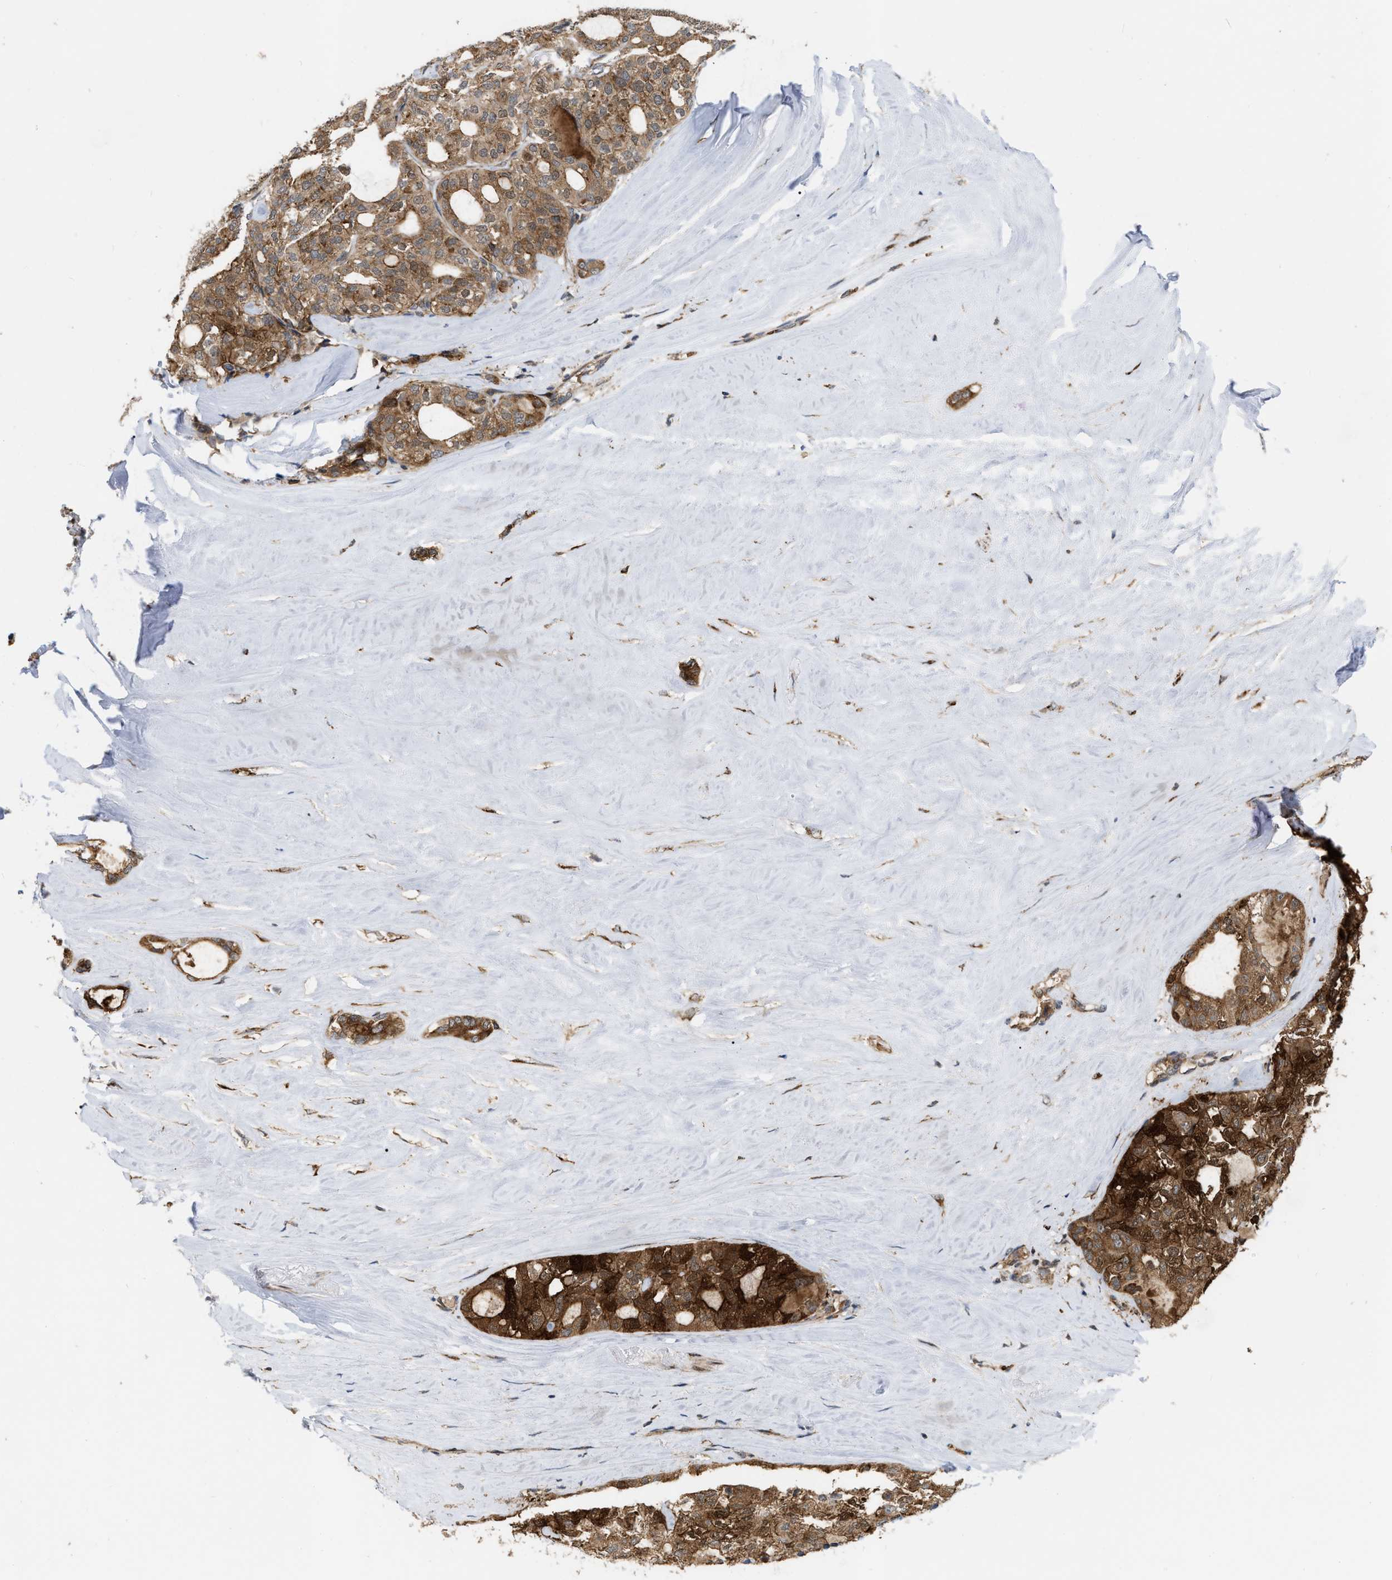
{"staining": {"intensity": "strong", "quantity": "25%-75%", "location": "cytoplasmic/membranous"}, "tissue": "thyroid cancer", "cell_type": "Tumor cells", "image_type": "cancer", "snomed": [{"axis": "morphology", "description": "Follicular adenoma carcinoma, NOS"}, {"axis": "topography", "description": "Thyroid gland"}], "caption": "Immunohistochemistry (IHC) image of neoplastic tissue: thyroid cancer stained using immunohistochemistry displays high levels of strong protein expression localized specifically in the cytoplasmic/membranous of tumor cells, appearing as a cytoplasmic/membranous brown color.", "gene": "IQCE", "patient": {"sex": "male", "age": 75}}